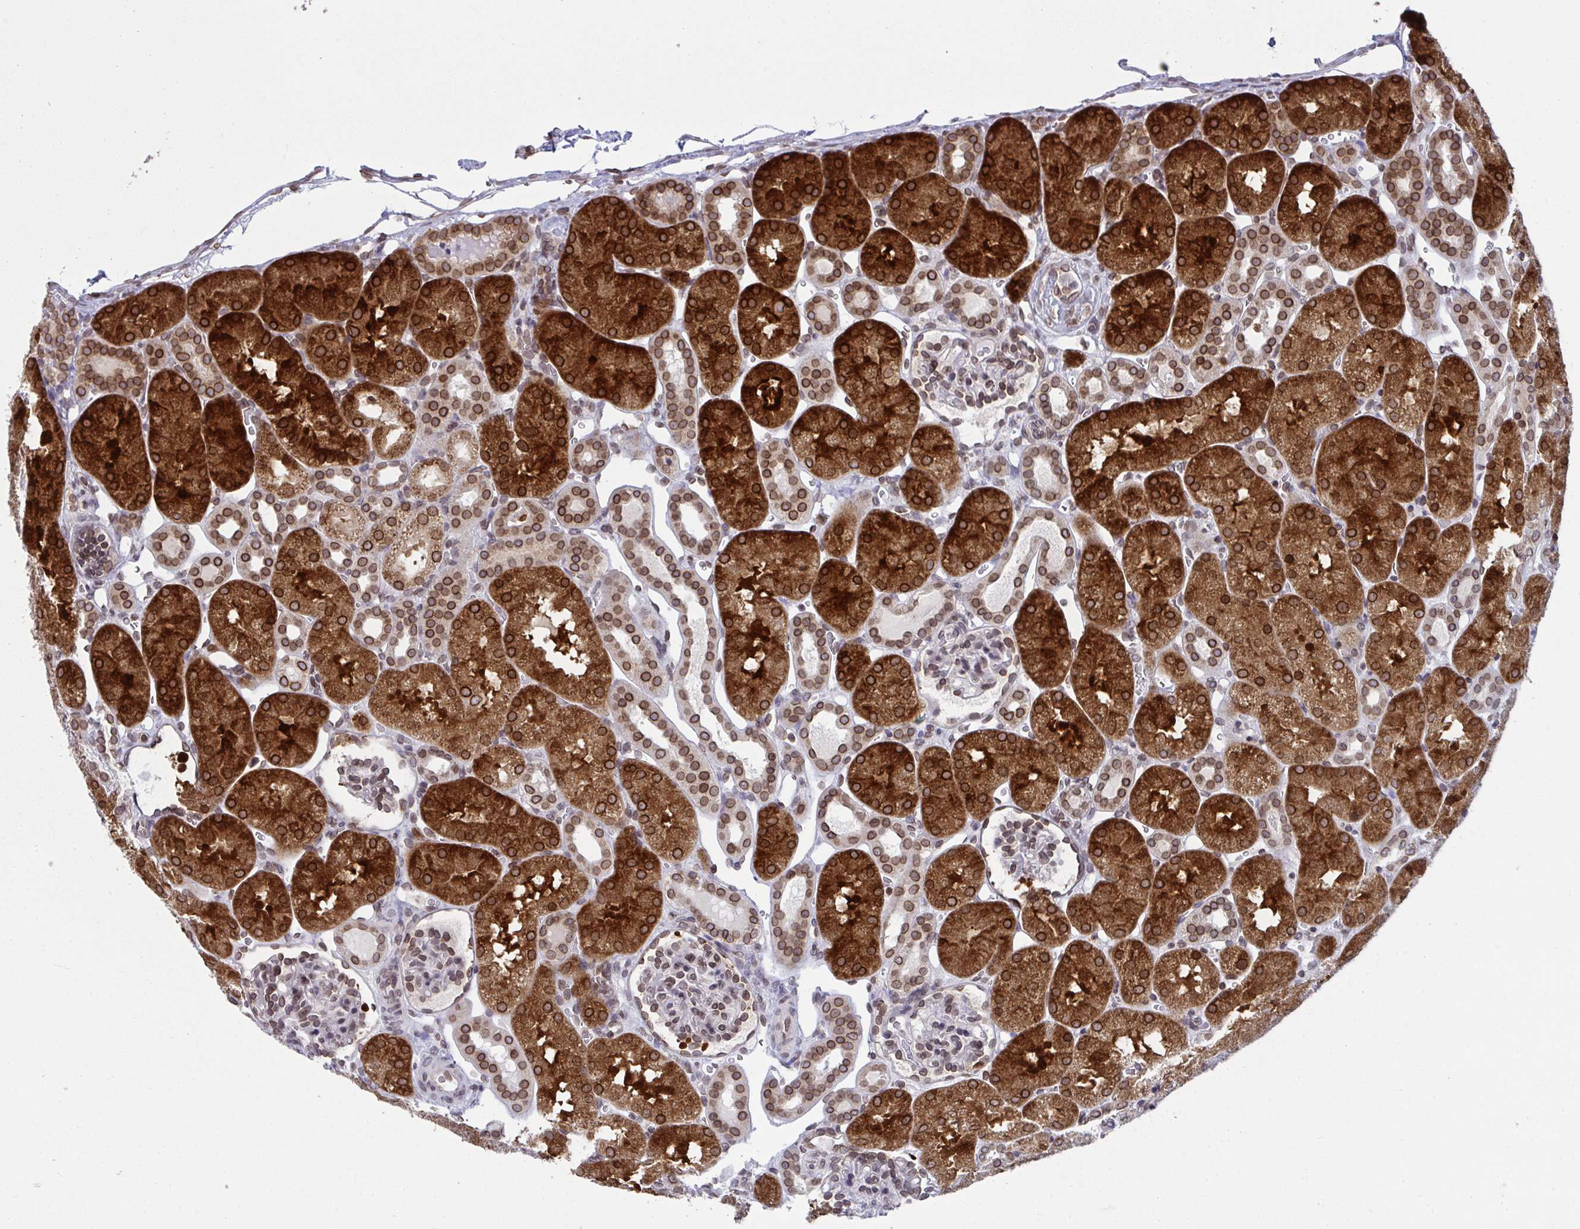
{"staining": {"intensity": "moderate", "quantity": ">75%", "location": "cytoplasmic/membranous,nuclear"}, "tissue": "kidney", "cell_type": "Cells in glomeruli", "image_type": "normal", "snomed": [{"axis": "morphology", "description": "Normal tissue, NOS"}, {"axis": "topography", "description": "Kidney"}], "caption": "Moderate cytoplasmic/membranous,nuclear staining is present in about >75% of cells in glomeruli in normal kidney. (DAB (3,3'-diaminobenzidine) IHC, brown staining for protein, blue staining for nuclei).", "gene": "RANBP2", "patient": {"sex": "male", "age": 2}}